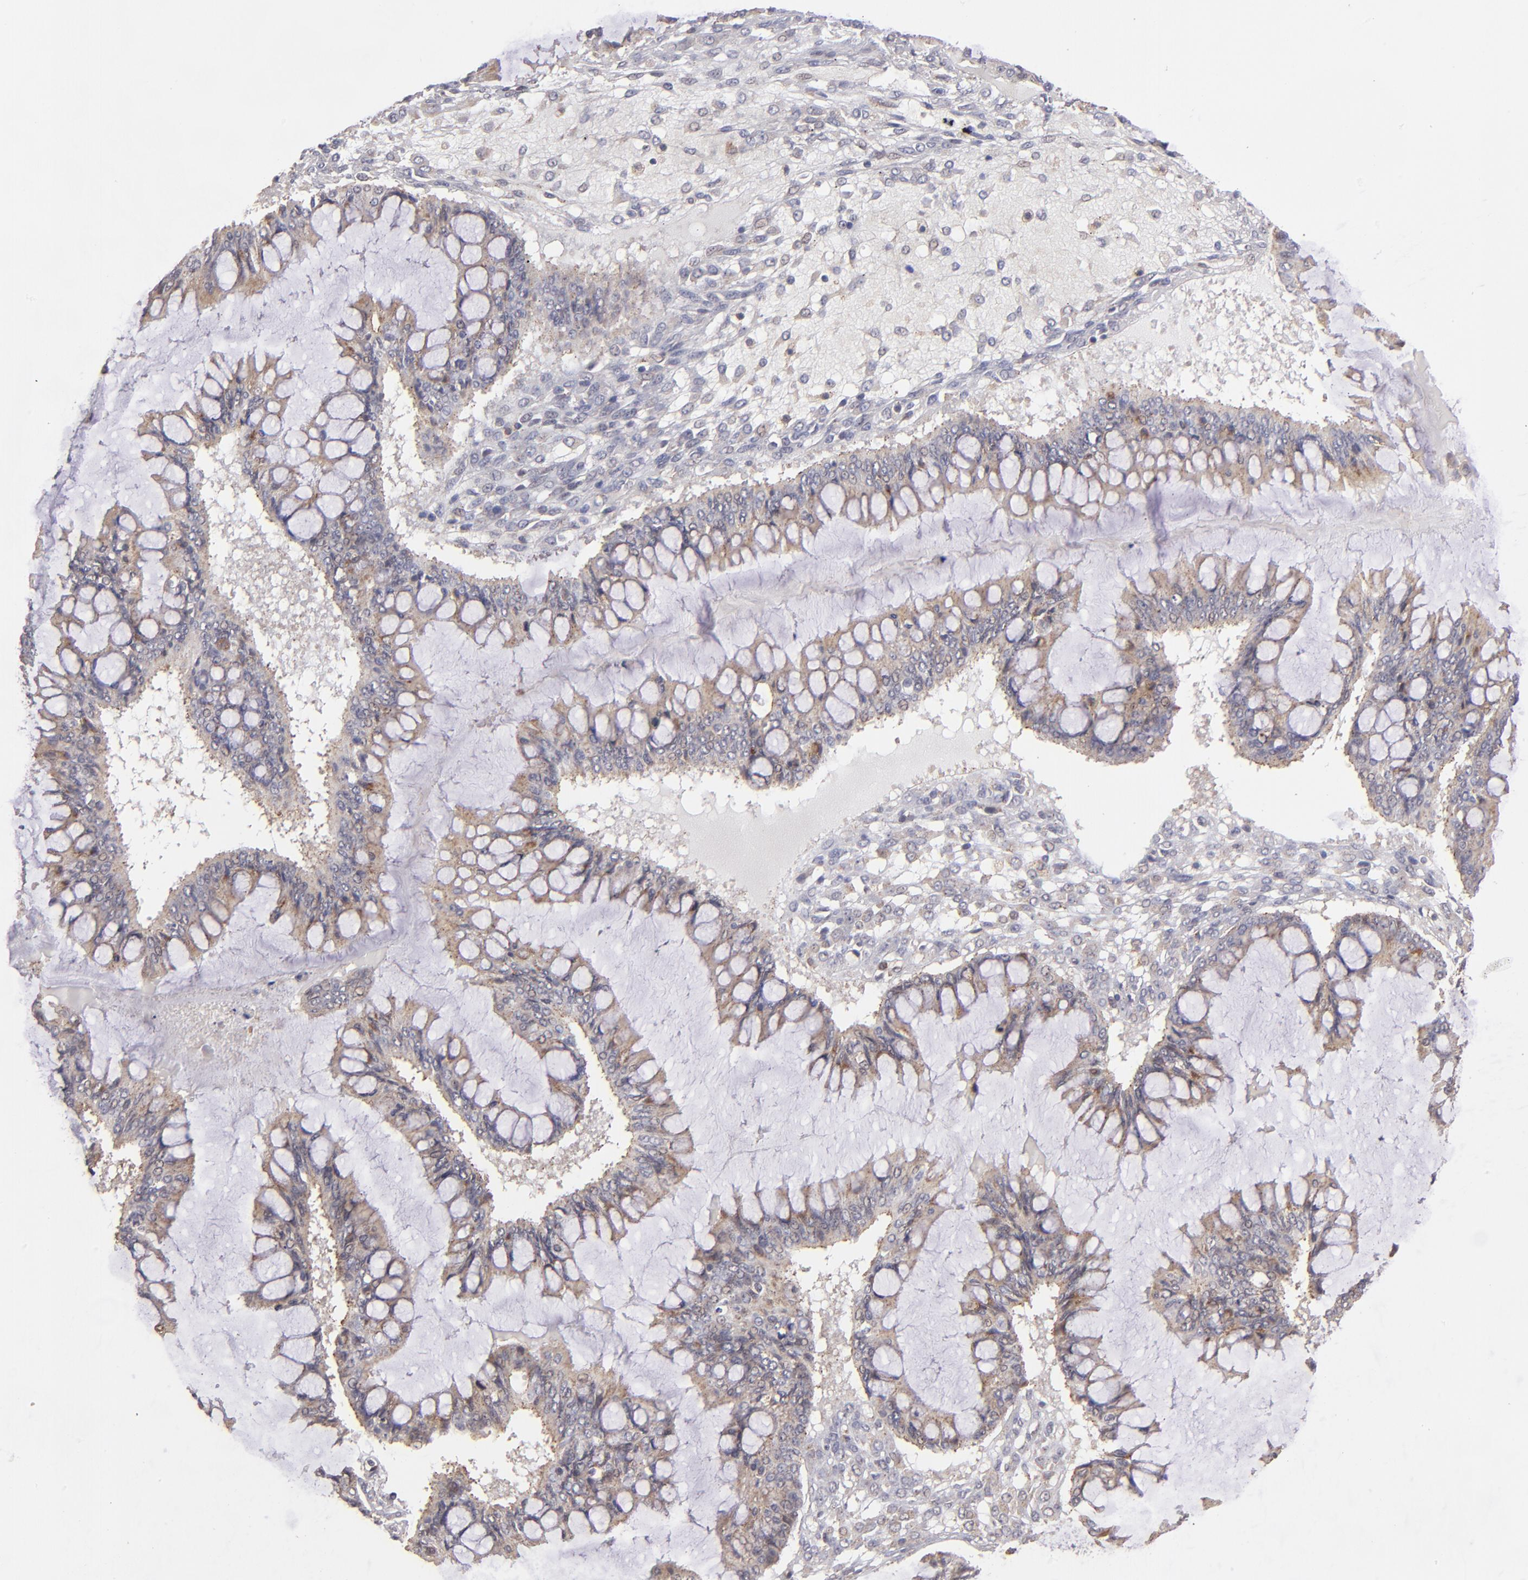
{"staining": {"intensity": "weak", "quantity": "25%-75%", "location": "cytoplasmic/membranous"}, "tissue": "ovarian cancer", "cell_type": "Tumor cells", "image_type": "cancer", "snomed": [{"axis": "morphology", "description": "Cystadenocarcinoma, mucinous, NOS"}, {"axis": "topography", "description": "Ovary"}], "caption": "Protein expression analysis of human ovarian cancer reveals weak cytoplasmic/membranous positivity in approximately 25%-75% of tumor cells. The staining was performed using DAB to visualize the protein expression in brown, while the nuclei were stained in blue with hematoxylin (Magnification: 20x).", "gene": "ZFYVE1", "patient": {"sex": "female", "age": 73}}